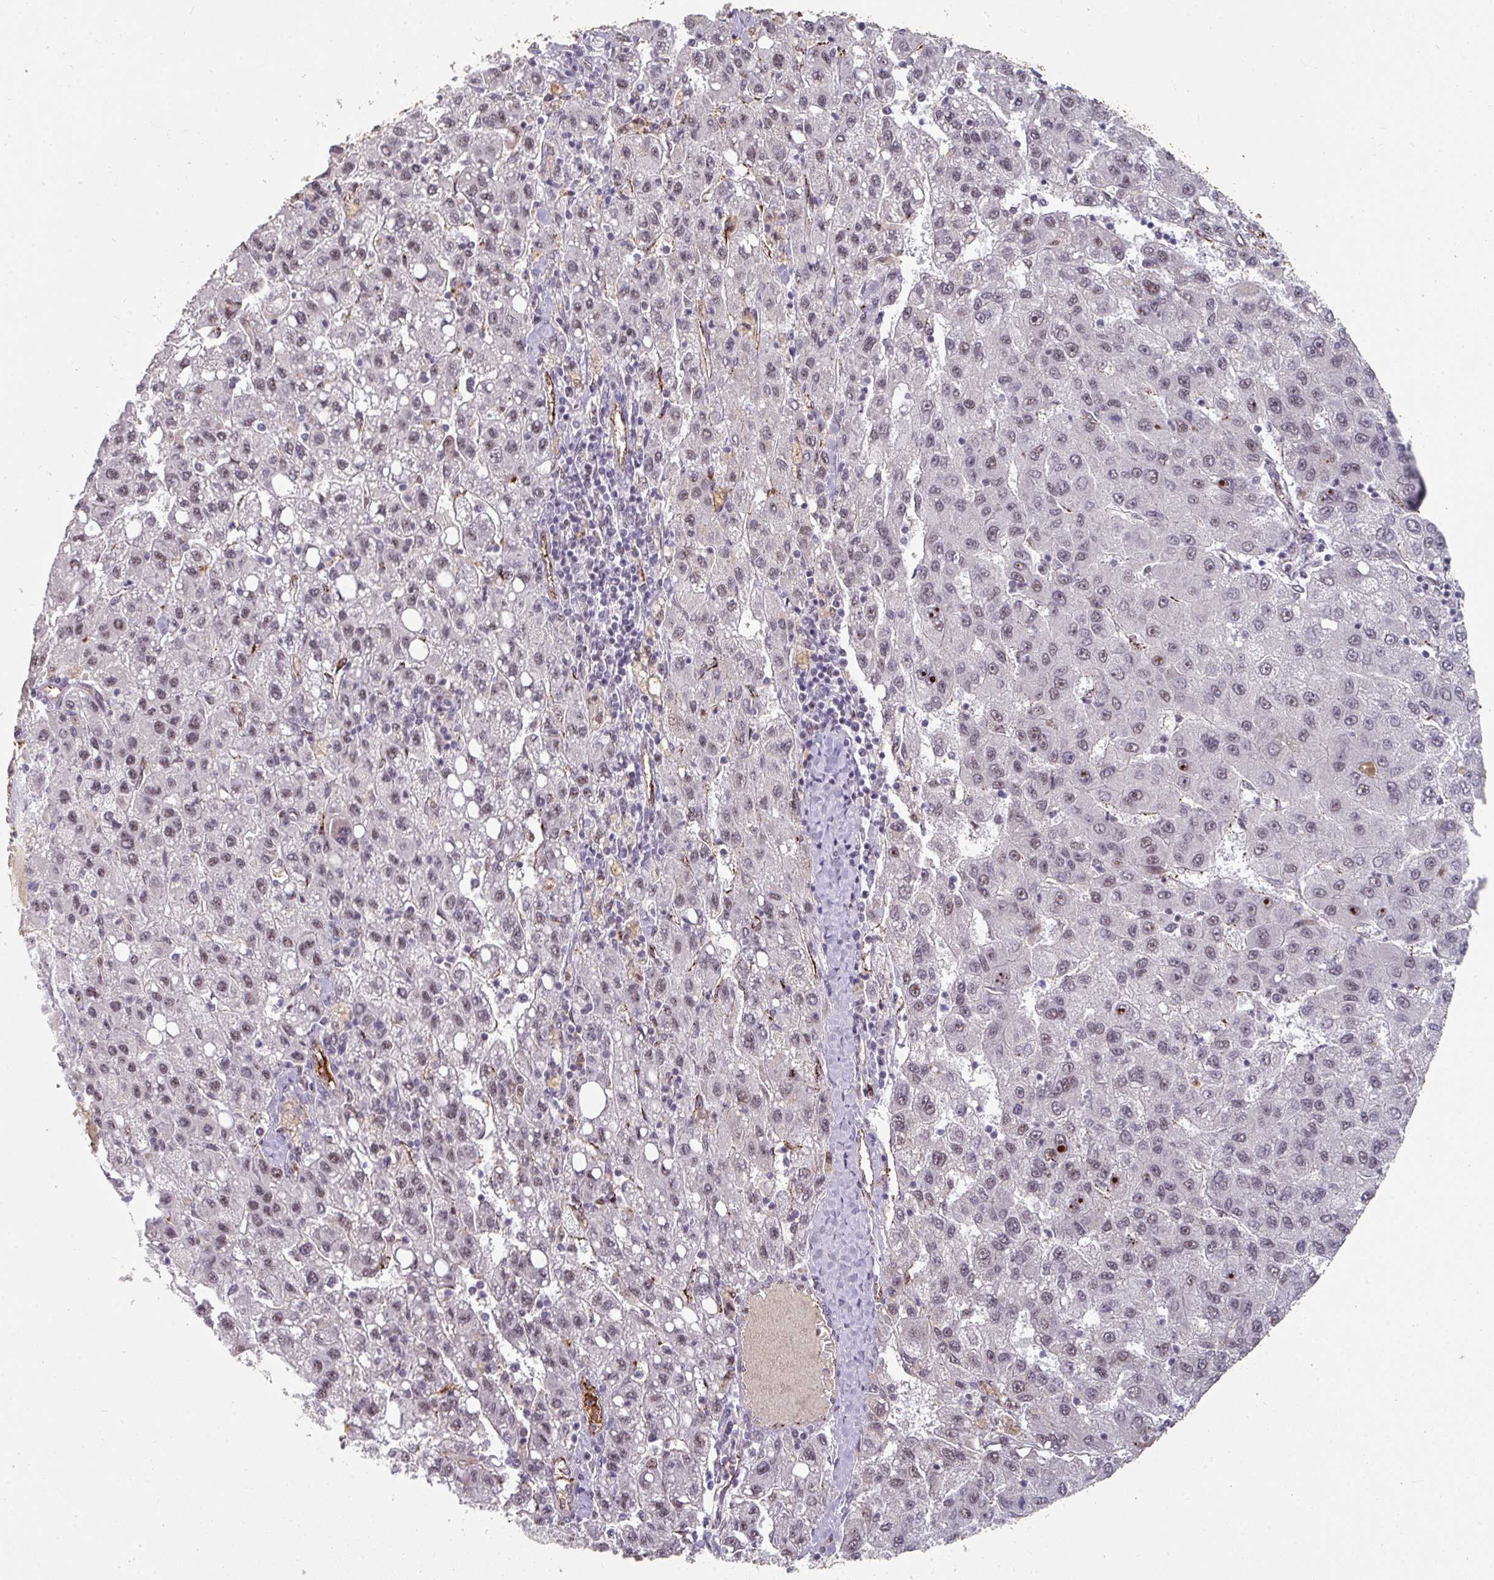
{"staining": {"intensity": "moderate", "quantity": "25%-75%", "location": "nuclear"}, "tissue": "liver cancer", "cell_type": "Tumor cells", "image_type": "cancer", "snomed": [{"axis": "morphology", "description": "Carcinoma, Hepatocellular, NOS"}, {"axis": "topography", "description": "Liver"}], "caption": "Liver hepatocellular carcinoma stained for a protein exhibits moderate nuclear positivity in tumor cells.", "gene": "SIDT2", "patient": {"sex": "female", "age": 82}}